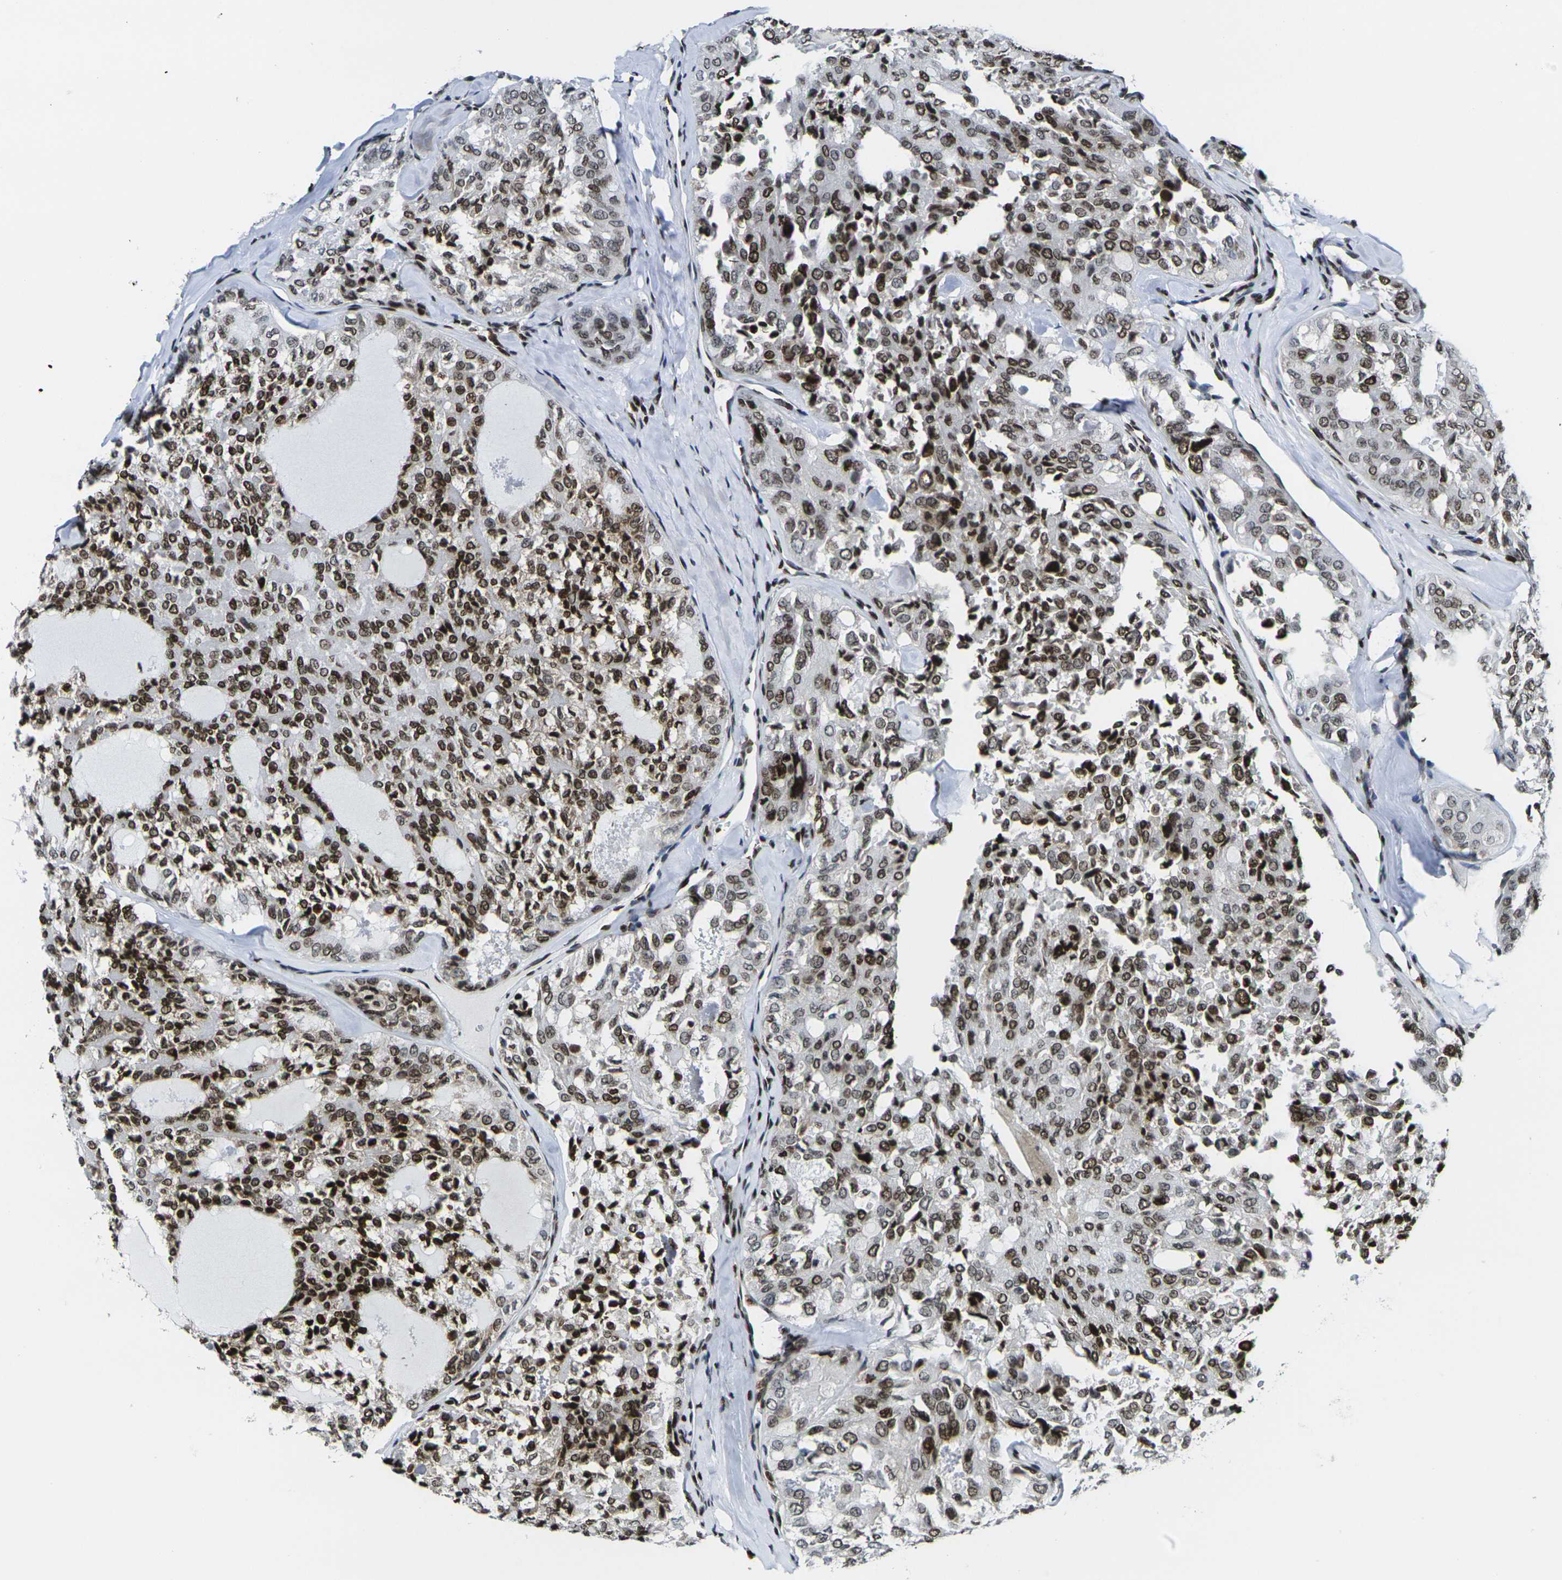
{"staining": {"intensity": "strong", "quantity": "25%-75%", "location": "nuclear"}, "tissue": "thyroid cancer", "cell_type": "Tumor cells", "image_type": "cancer", "snomed": [{"axis": "morphology", "description": "Follicular adenoma carcinoma, NOS"}, {"axis": "topography", "description": "Thyroid gland"}], "caption": "Brown immunohistochemical staining in thyroid cancer (follicular adenoma carcinoma) exhibits strong nuclear positivity in approximately 25%-75% of tumor cells. (Stains: DAB (3,3'-diaminobenzidine) in brown, nuclei in blue, Microscopy: brightfield microscopy at high magnification).", "gene": "H1-10", "patient": {"sex": "male", "age": 75}}